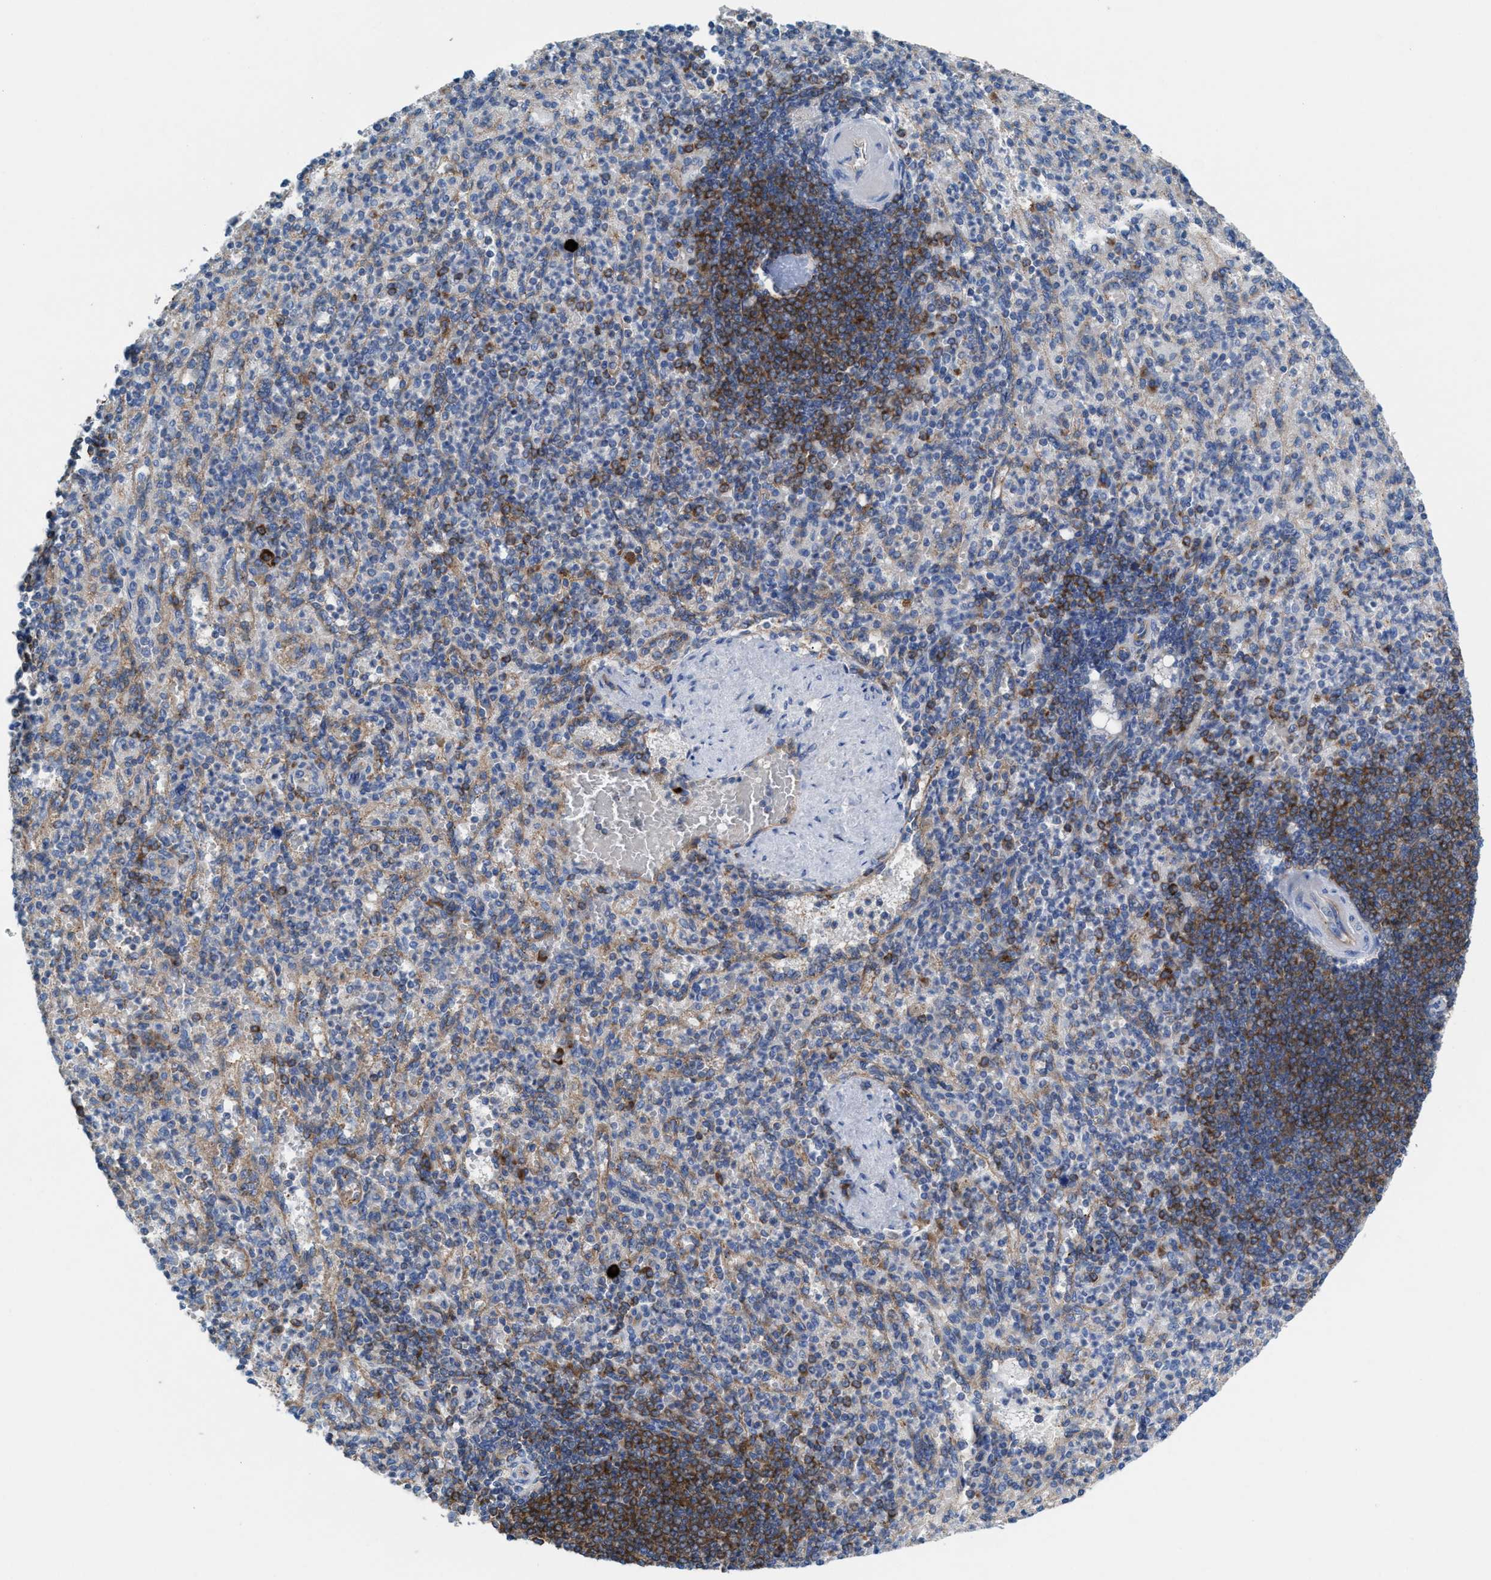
{"staining": {"intensity": "weak", "quantity": "25%-75%", "location": "cytoplasmic/membranous"}, "tissue": "spleen", "cell_type": "Cells in red pulp", "image_type": "normal", "snomed": [{"axis": "morphology", "description": "Normal tissue, NOS"}, {"axis": "topography", "description": "Spleen"}], "caption": "Approximately 25%-75% of cells in red pulp in normal human spleen show weak cytoplasmic/membranous protein positivity as visualized by brown immunohistochemical staining.", "gene": "NYAP1", "patient": {"sex": "female", "age": 74}}